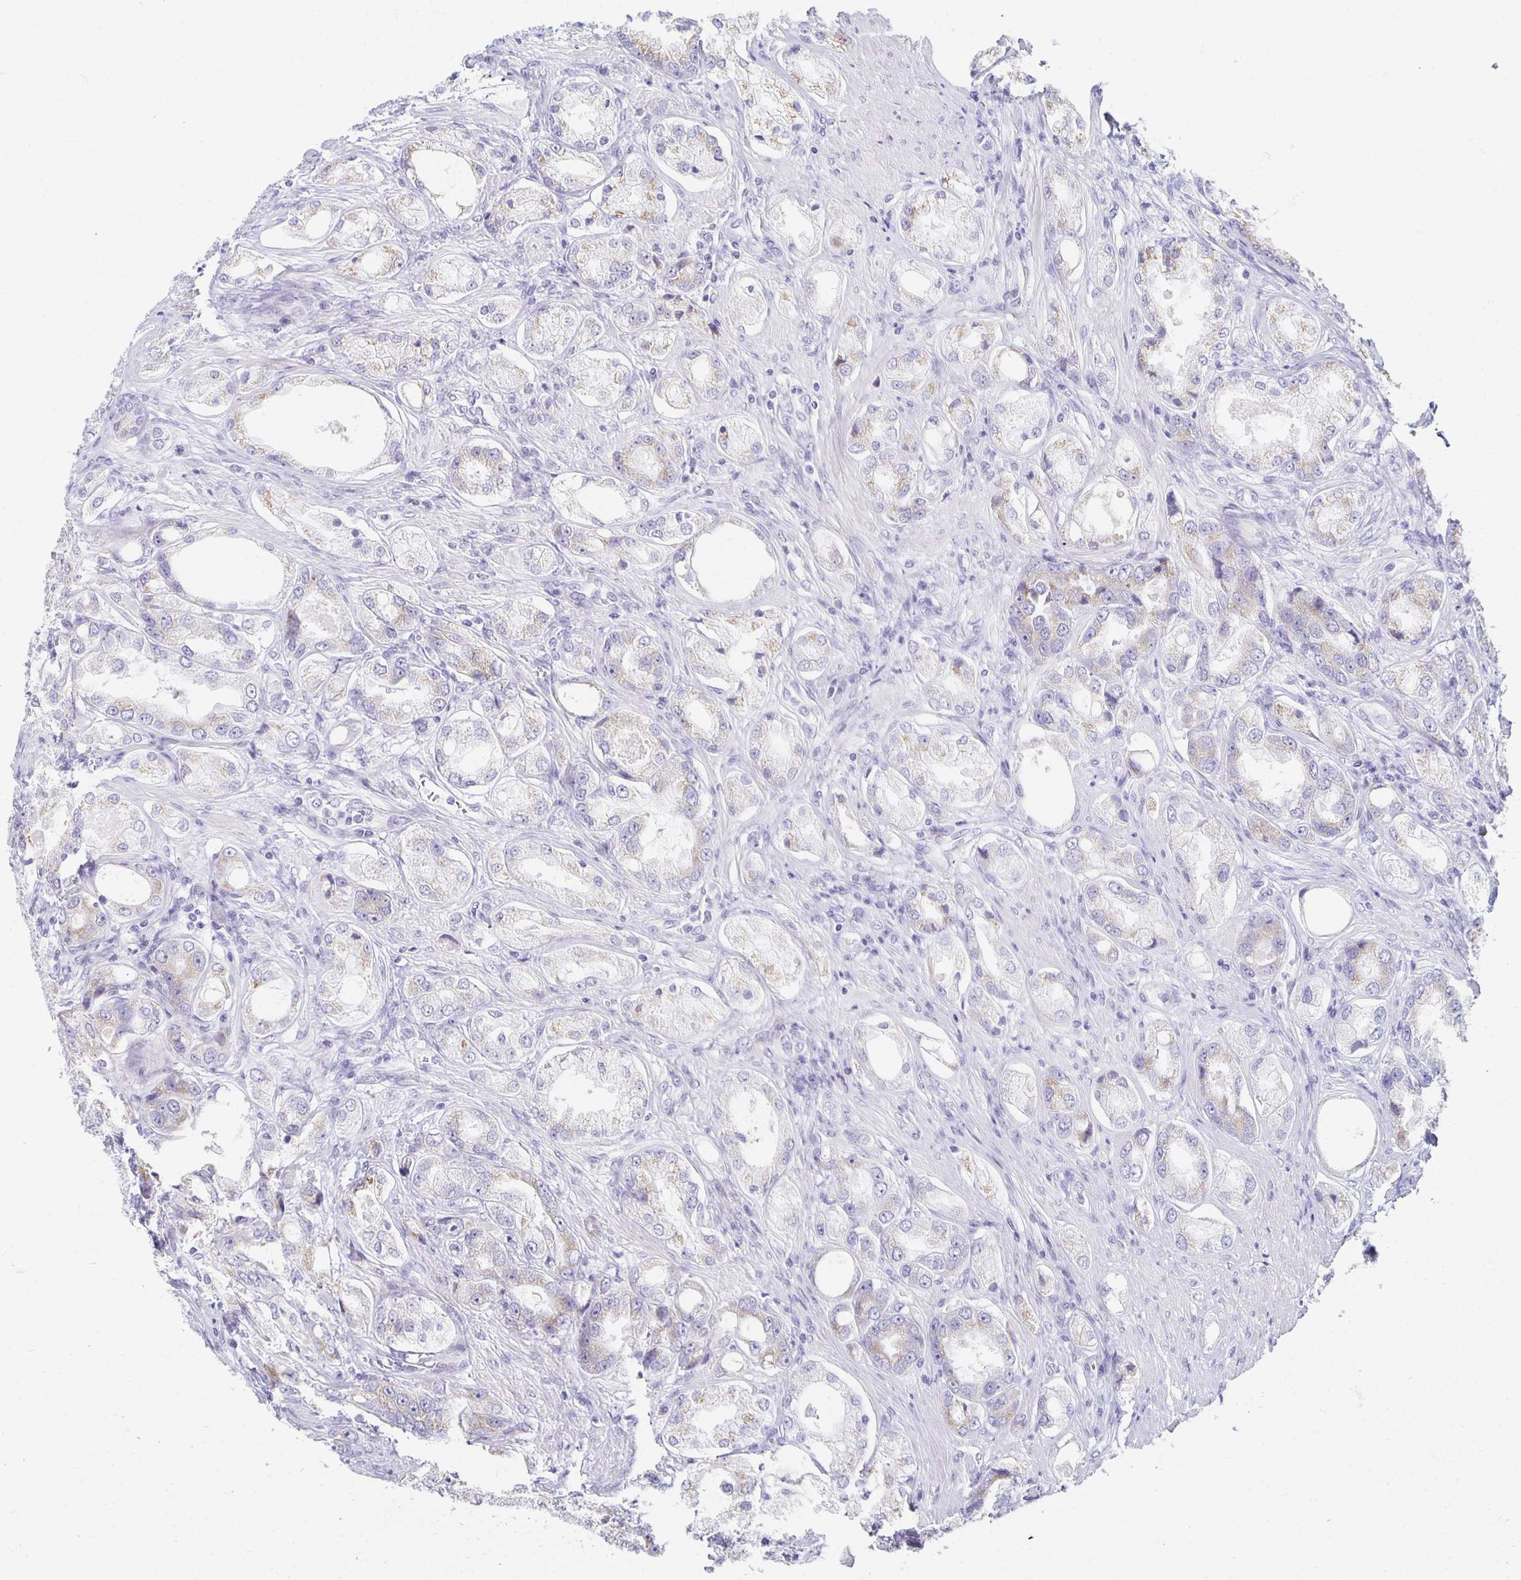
{"staining": {"intensity": "weak", "quantity": "25%-75%", "location": "cytoplasmic/membranous"}, "tissue": "prostate cancer", "cell_type": "Tumor cells", "image_type": "cancer", "snomed": [{"axis": "morphology", "description": "Adenocarcinoma, Low grade"}, {"axis": "topography", "description": "Prostate"}], "caption": "The immunohistochemical stain labels weak cytoplasmic/membranous expression in tumor cells of prostate cancer tissue.", "gene": "TEX44", "patient": {"sex": "male", "age": 68}}